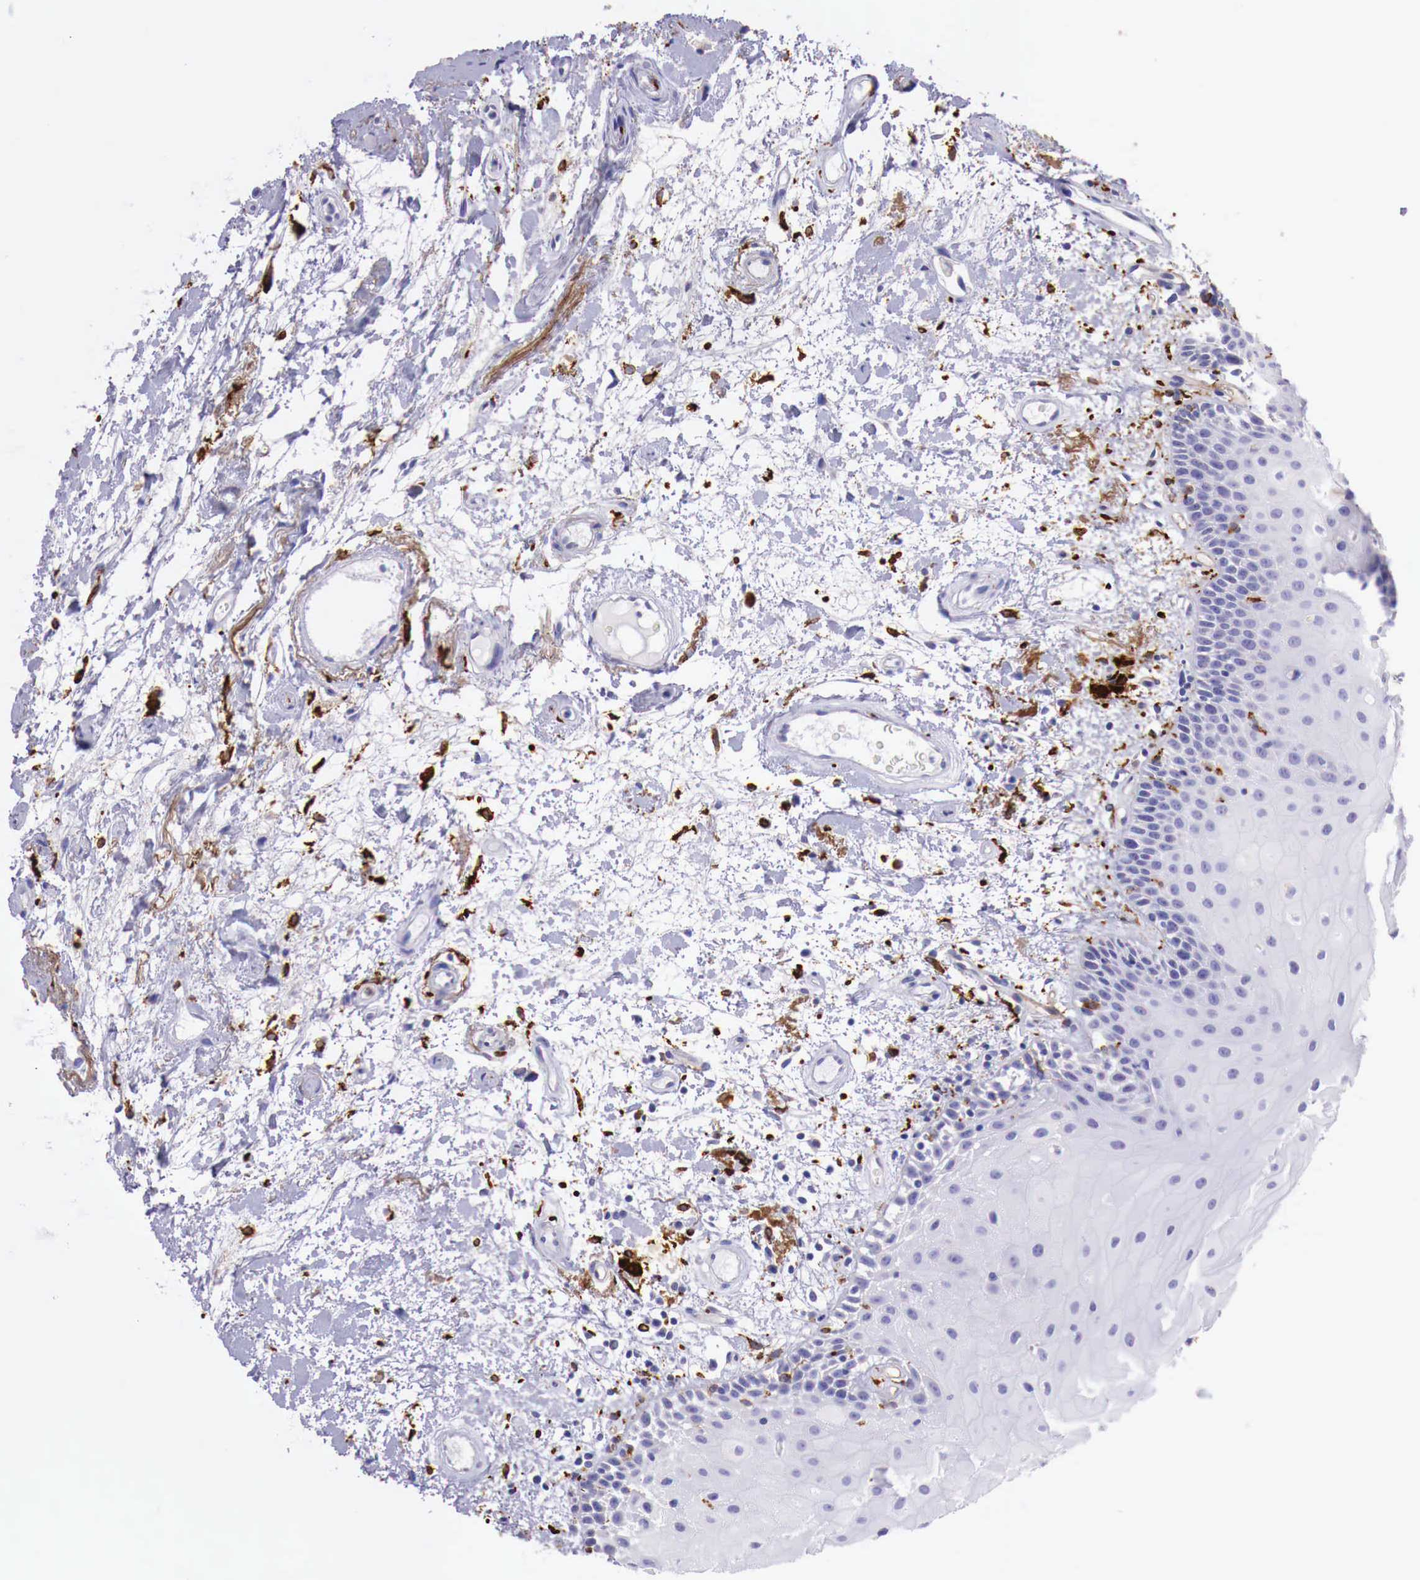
{"staining": {"intensity": "negative", "quantity": "none", "location": "none"}, "tissue": "oral mucosa", "cell_type": "Squamous epithelial cells", "image_type": "normal", "snomed": [{"axis": "morphology", "description": "Normal tissue, NOS"}, {"axis": "topography", "description": "Oral tissue"}], "caption": "Immunohistochemistry of unremarkable oral mucosa reveals no expression in squamous epithelial cells. Nuclei are stained in blue.", "gene": "MSR1", "patient": {"sex": "female", "age": 79}}